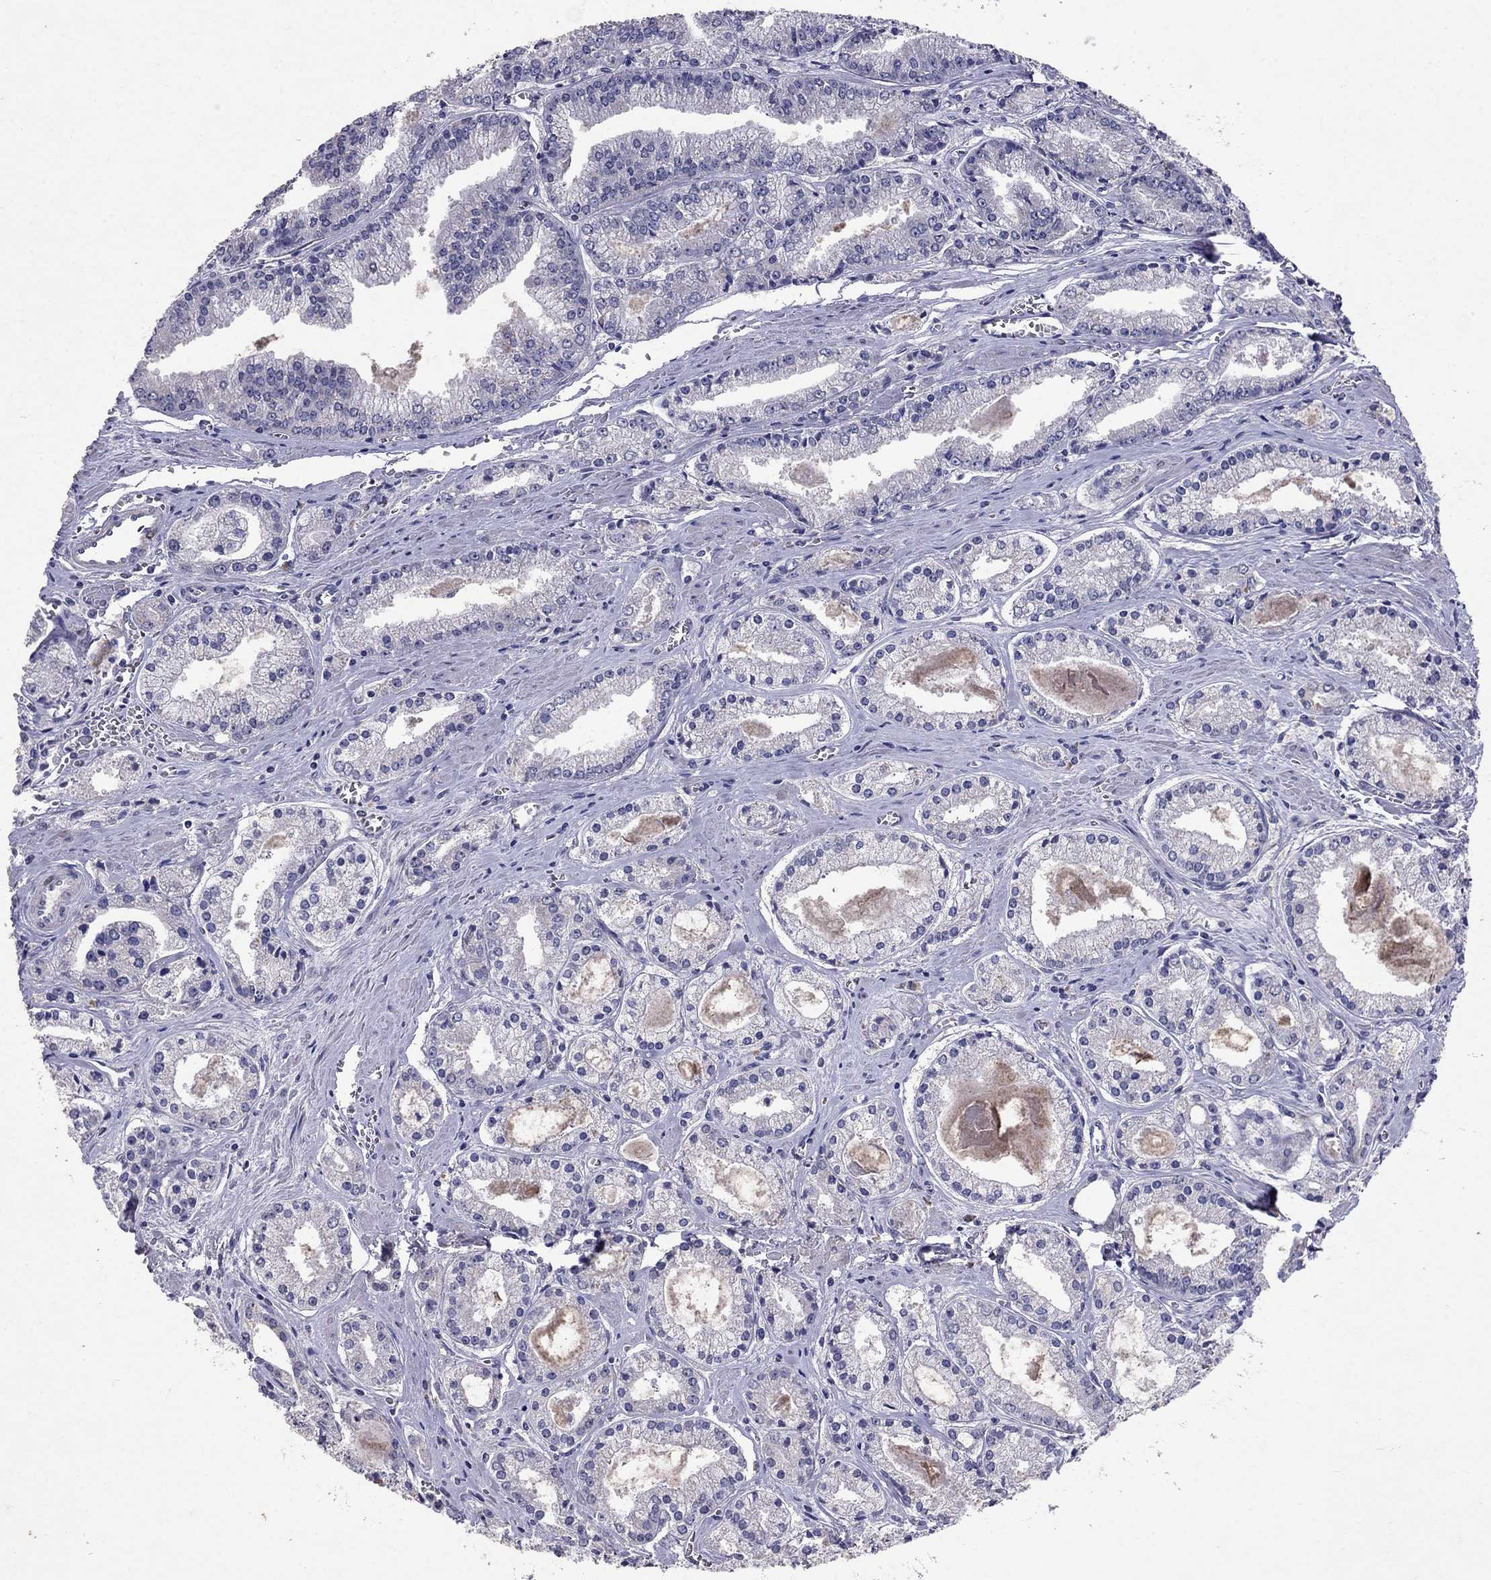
{"staining": {"intensity": "negative", "quantity": "none", "location": "none"}, "tissue": "prostate cancer", "cell_type": "Tumor cells", "image_type": "cancer", "snomed": [{"axis": "morphology", "description": "Adenocarcinoma, NOS"}, {"axis": "topography", "description": "Prostate"}], "caption": "High magnification brightfield microscopy of prostate cancer (adenocarcinoma) stained with DAB (brown) and counterstained with hematoxylin (blue): tumor cells show no significant staining.", "gene": "FST", "patient": {"sex": "male", "age": 72}}